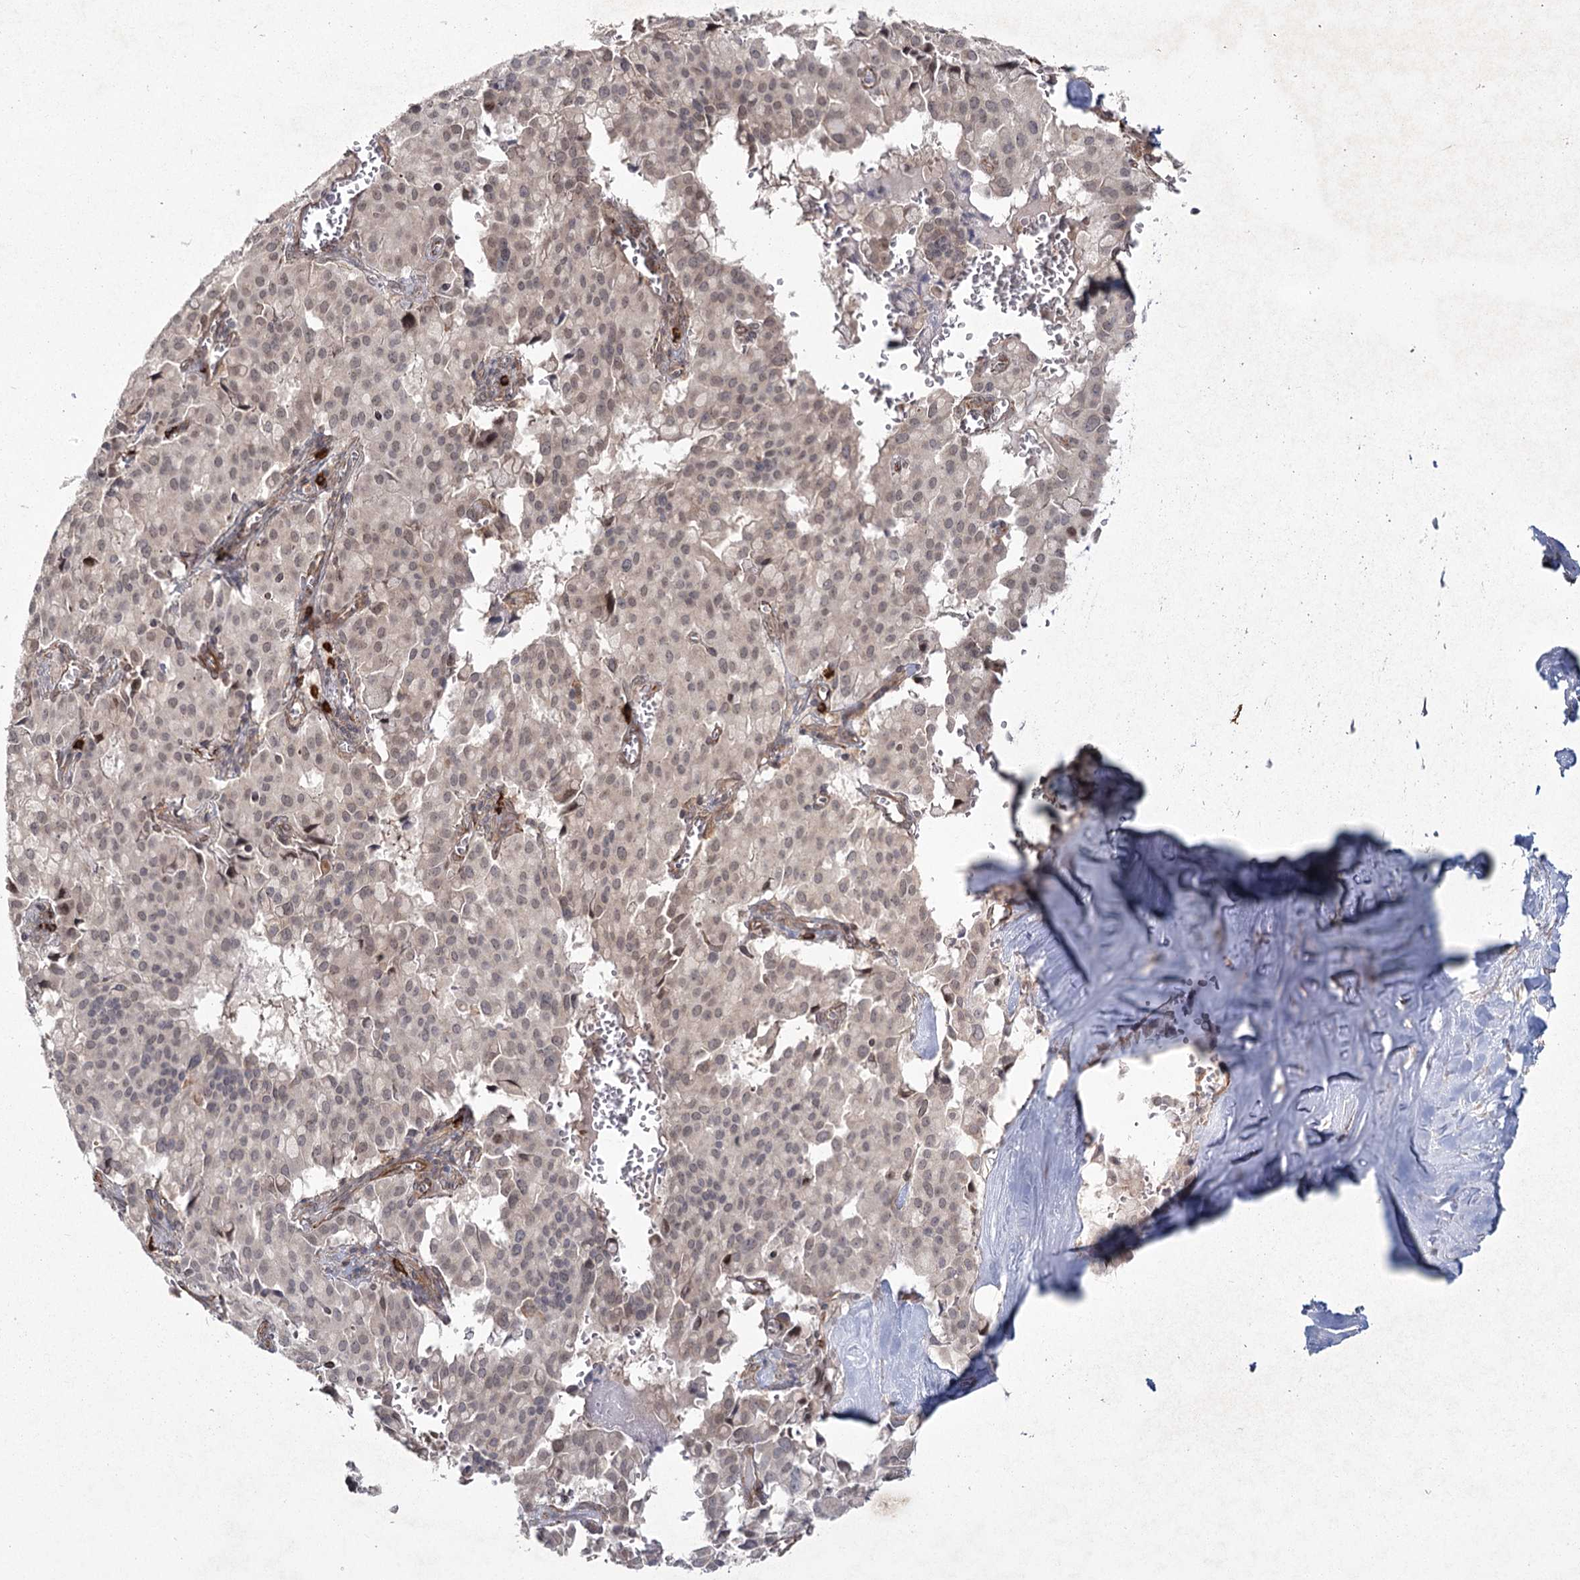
{"staining": {"intensity": "weak", "quantity": "25%-75%", "location": "nuclear"}, "tissue": "pancreatic cancer", "cell_type": "Tumor cells", "image_type": "cancer", "snomed": [{"axis": "morphology", "description": "Adenocarcinoma, NOS"}, {"axis": "topography", "description": "Pancreas"}], "caption": "The image exhibits staining of adenocarcinoma (pancreatic), revealing weak nuclear protein expression (brown color) within tumor cells.", "gene": "AP2M1", "patient": {"sex": "male", "age": 65}}